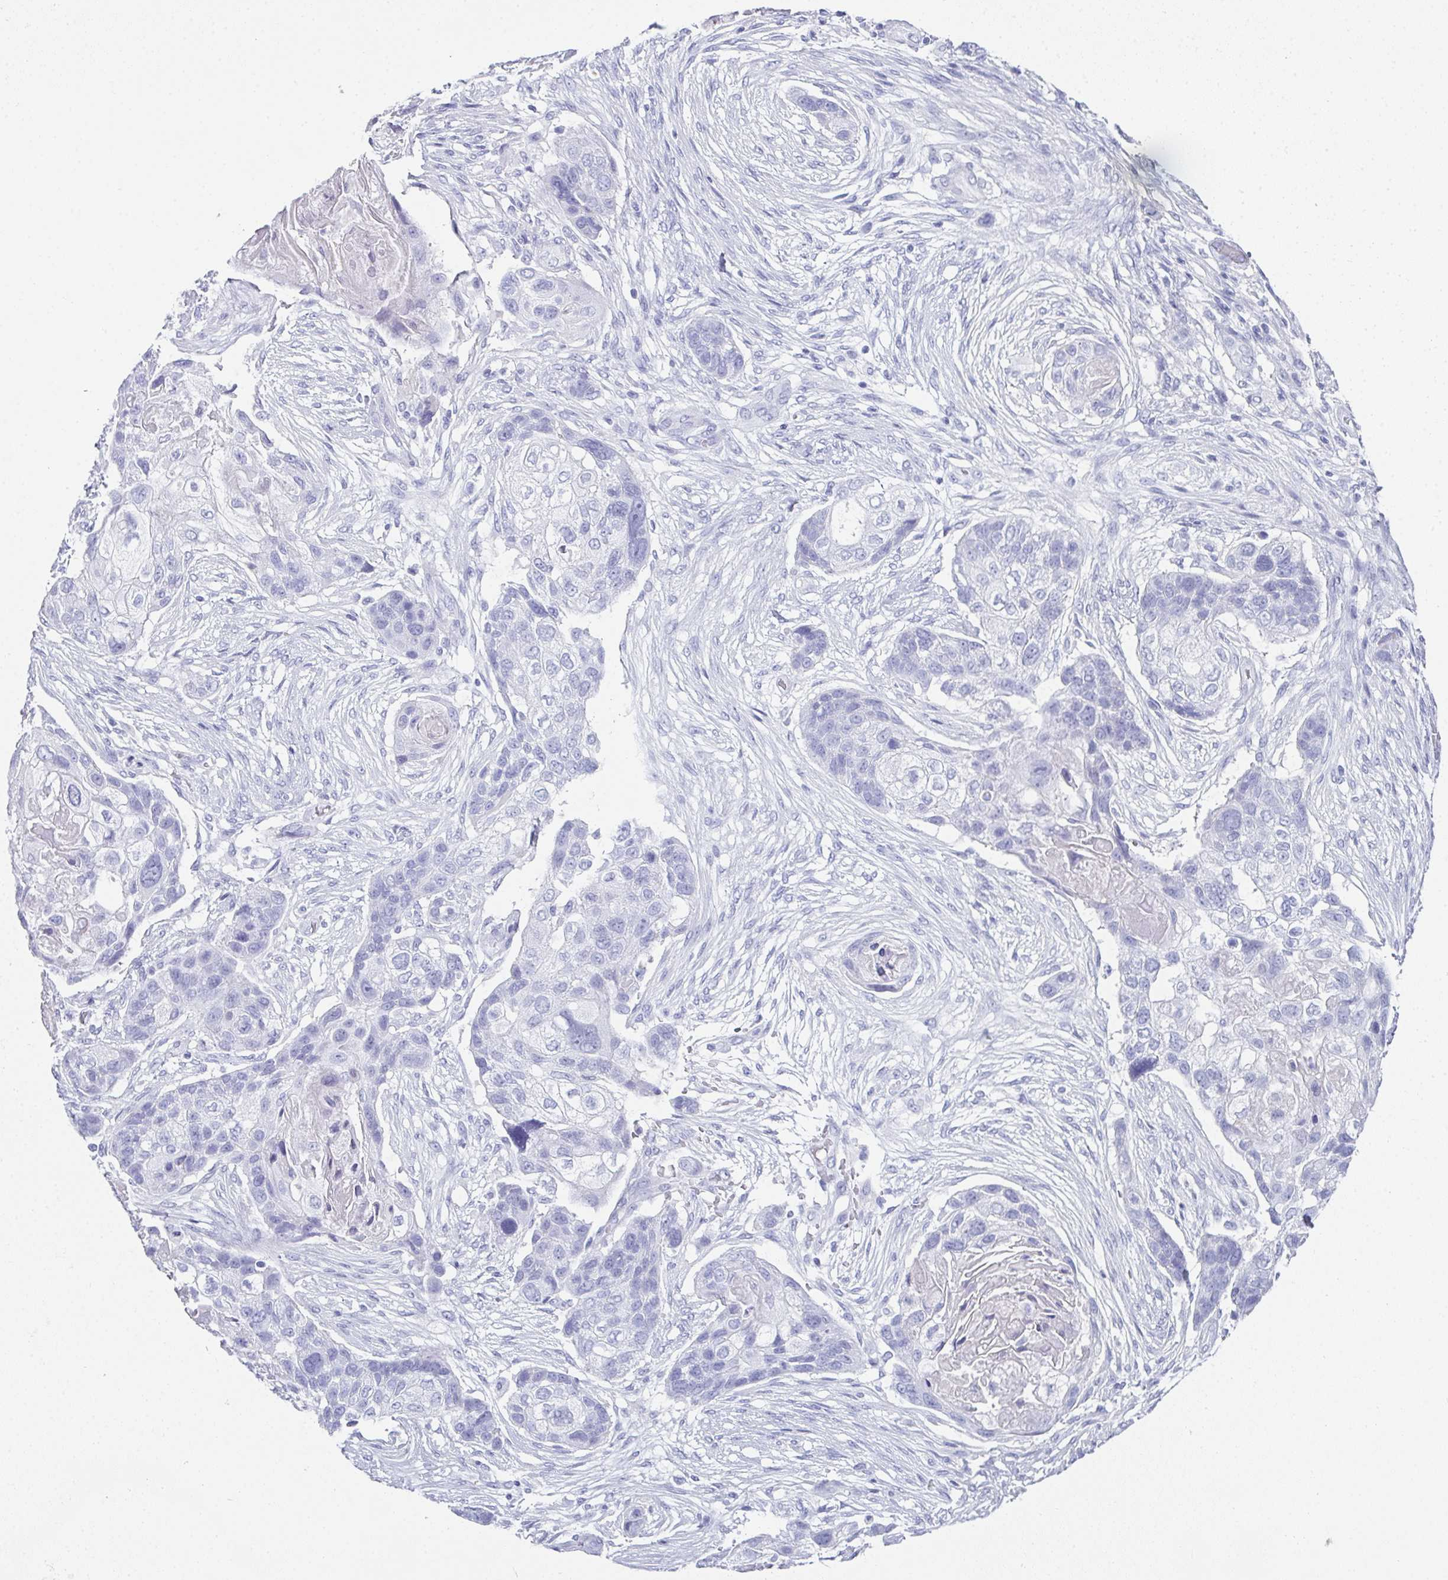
{"staining": {"intensity": "negative", "quantity": "none", "location": "none"}, "tissue": "lung cancer", "cell_type": "Tumor cells", "image_type": "cancer", "snomed": [{"axis": "morphology", "description": "Squamous cell carcinoma, NOS"}, {"axis": "topography", "description": "Lung"}], "caption": "Tumor cells are negative for protein expression in human squamous cell carcinoma (lung). (DAB (3,3'-diaminobenzidine) immunohistochemistry with hematoxylin counter stain).", "gene": "SYCP1", "patient": {"sex": "male", "age": 69}}